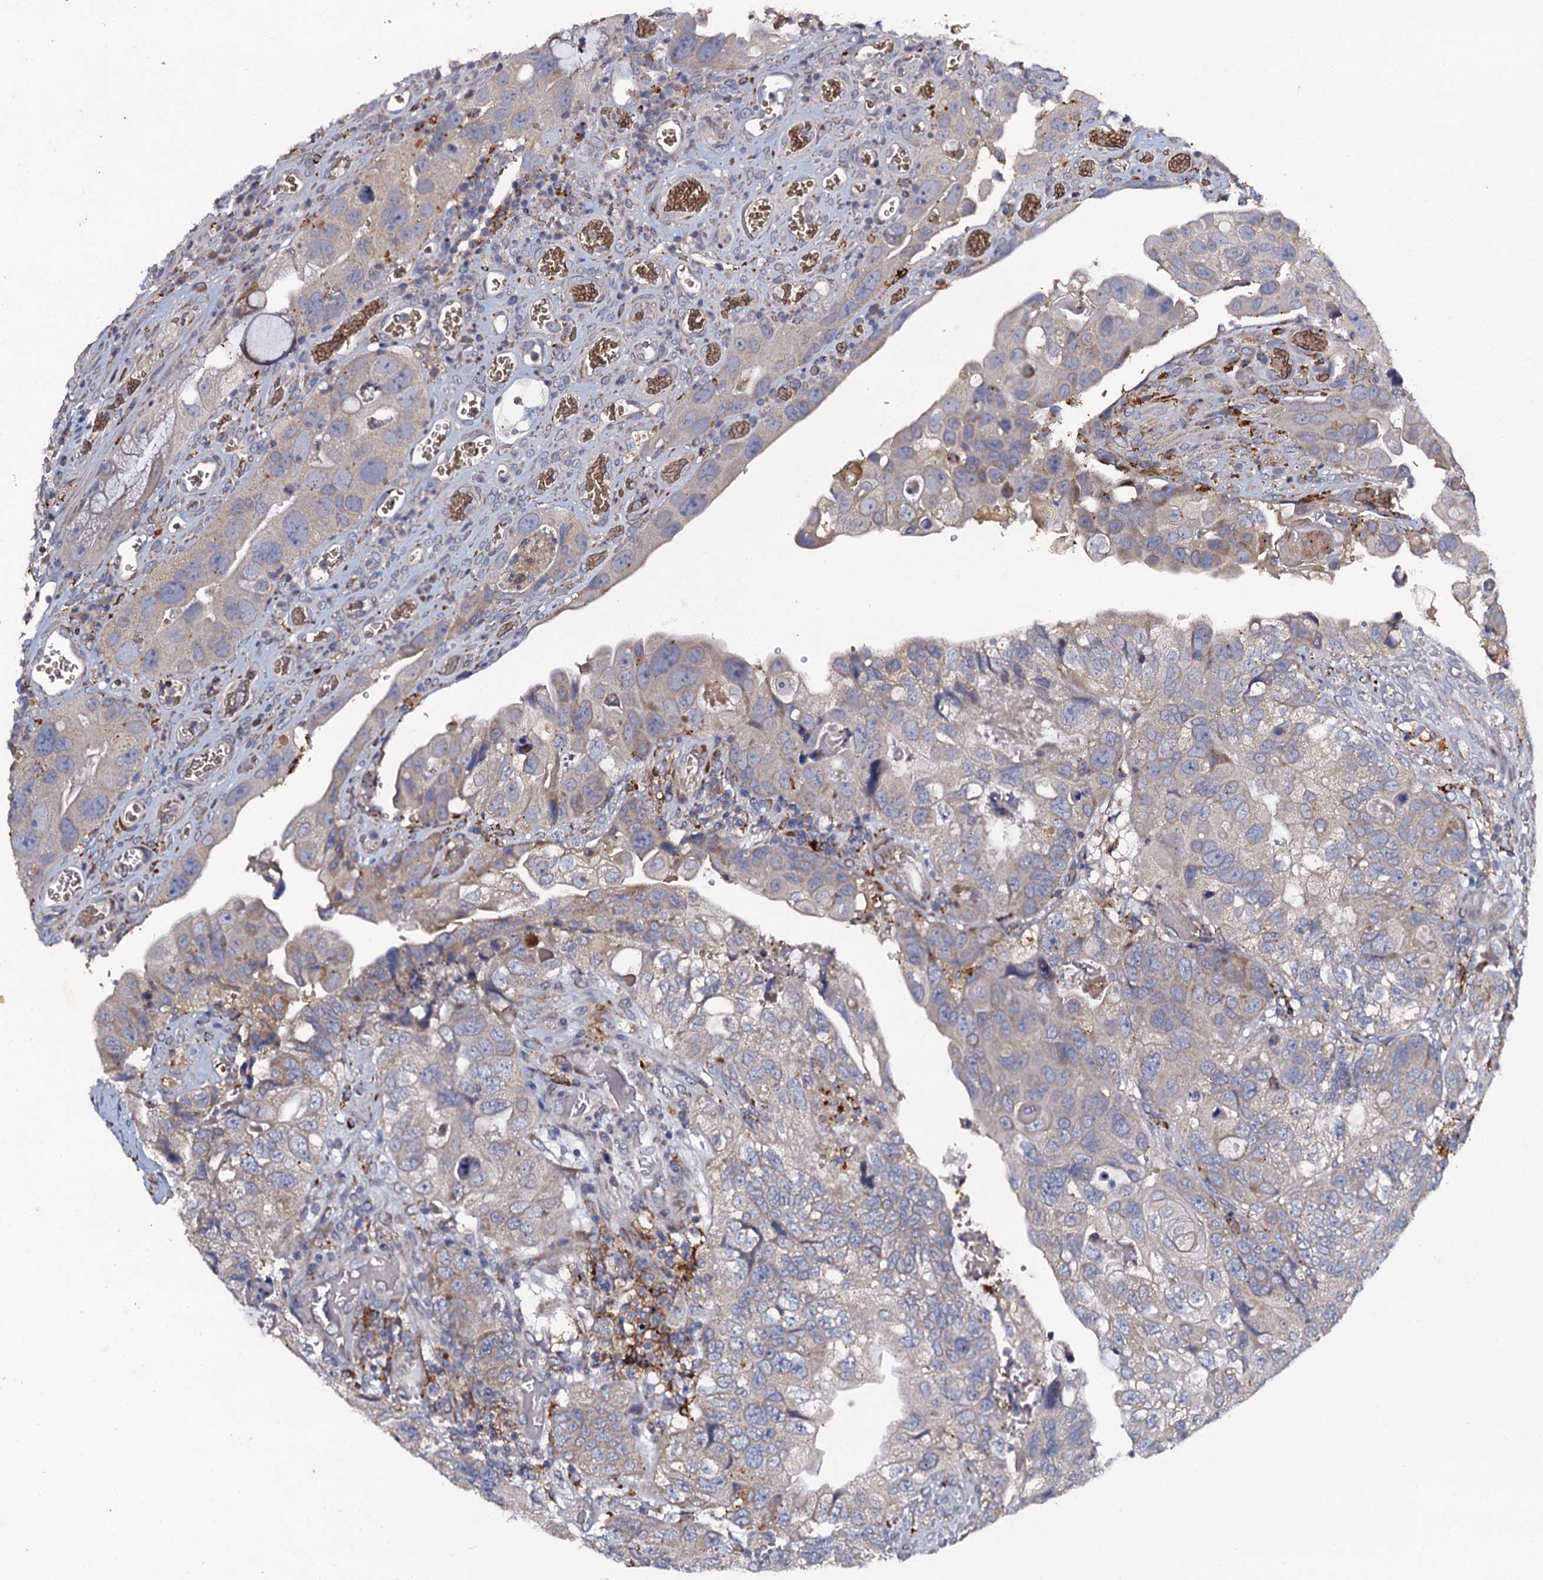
{"staining": {"intensity": "weak", "quantity": "<25%", "location": "cytoplasmic/membranous"}, "tissue": "colorectal cancer", "cell_type": "Tumor cells", "image_type": "cancer", "snomed": [{"axis": "morphology", "description": "Adenocarcinoma, NOS"}, {"axis": "topography", "description": "Rectum"}], "caption": "Protein analysis of colorectal cancer (adenocarcinoma) exhibits no significant staining in tumor cells.", "gene": "LRRC28", "patient": {"sex": "male", "age": 63}}